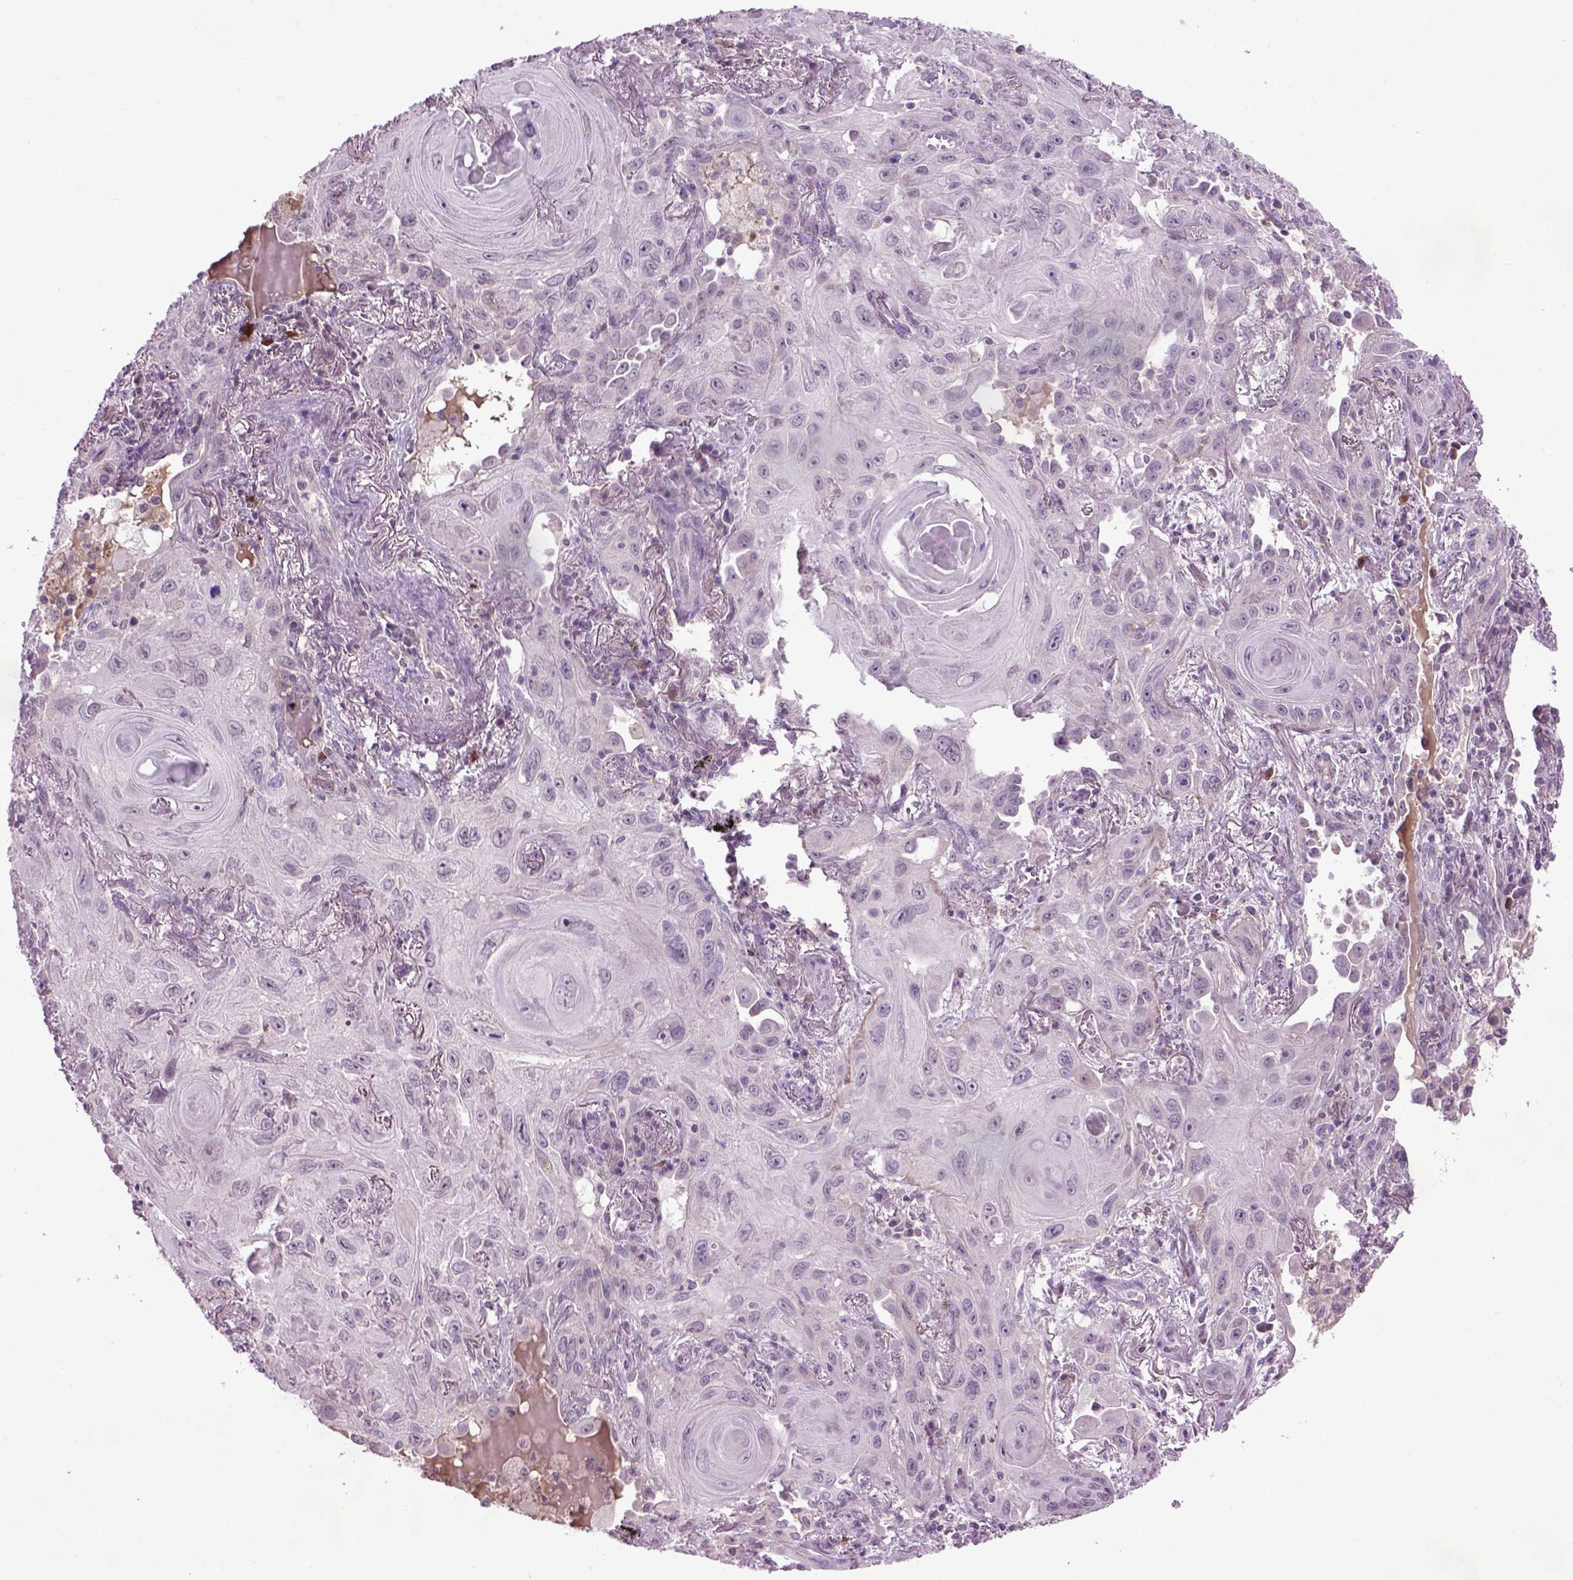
{"staining": {"intensity": "negative", "quantity": "none", "location": "none"}, "tissue": "lung cancer", "cell_type": "Tumor cells", "image_type": "cancer", "snomed": [{"axis": "morphology", "description": "Squamous cell carcinoma, NOS"}, {"axis": "topography", "description": "Lung"}], "caption": "This is an immunohistochemistry histopathology image of squamous cell carcinoma (lung). There is no expression in tumor cells.", "gene": "EMILIN3", "patient": {"sex": "male", "age": 79}}